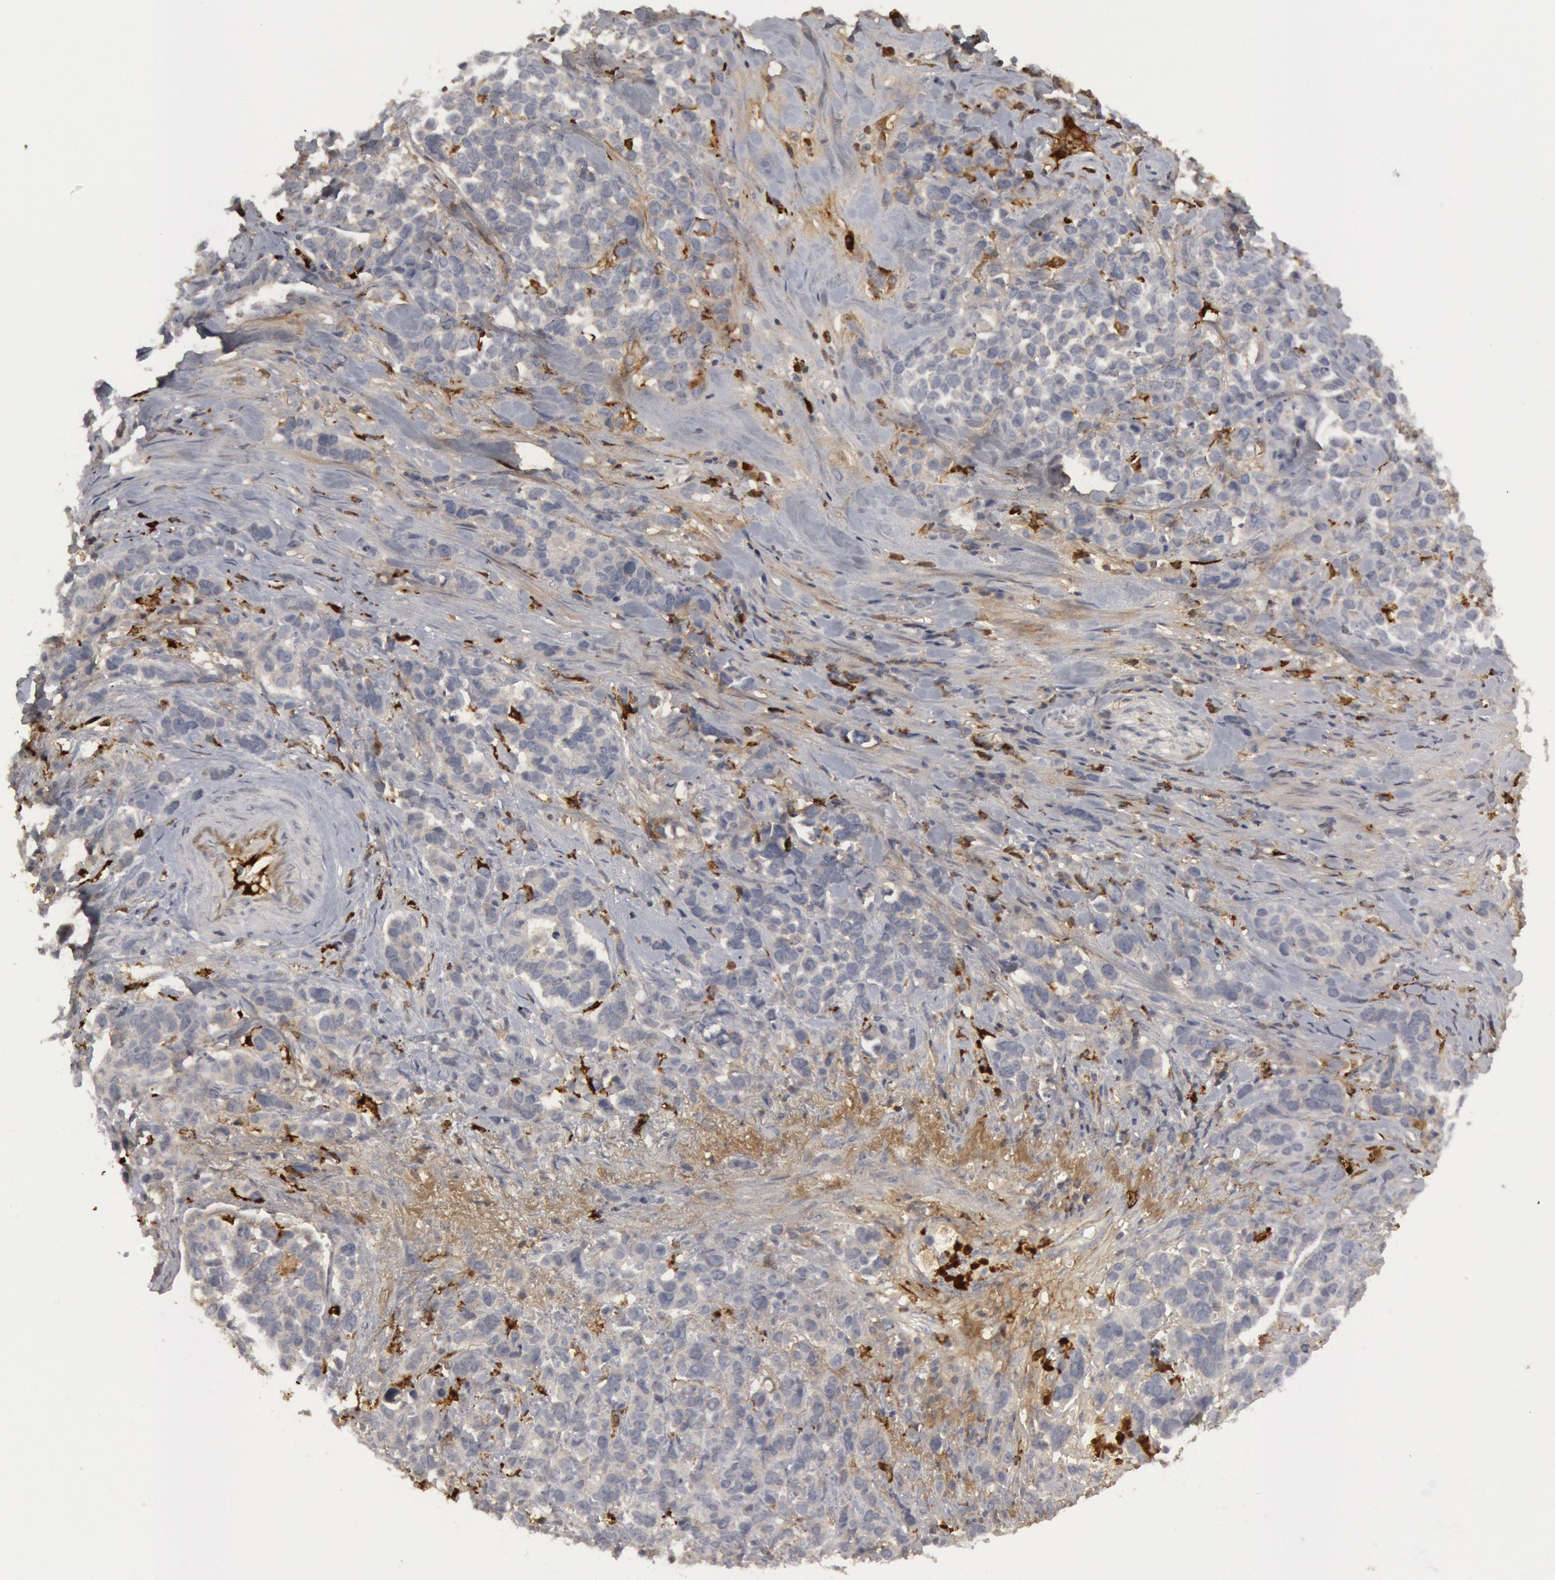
{"staining": {"intensity": "negative", "quantity": "none", "location": "none"}, "tissue": "stomach cancer", "cell_type": "Tumor cells", "image_type": "cancer", "snomed": [{"axis": "morphology", "description": "Adenocarcinoma, NOS"}, {"axis": "topography", "description": "Stomach, upper"}], "caption": "Immunohistochemistry histopathology image of neoplastic tissue: human stomach cancer stained with DAB exhibits no significant protein staining in tumor cells.", "gene": "C1QC", "patient": {"sex": "male", "age": 71}}